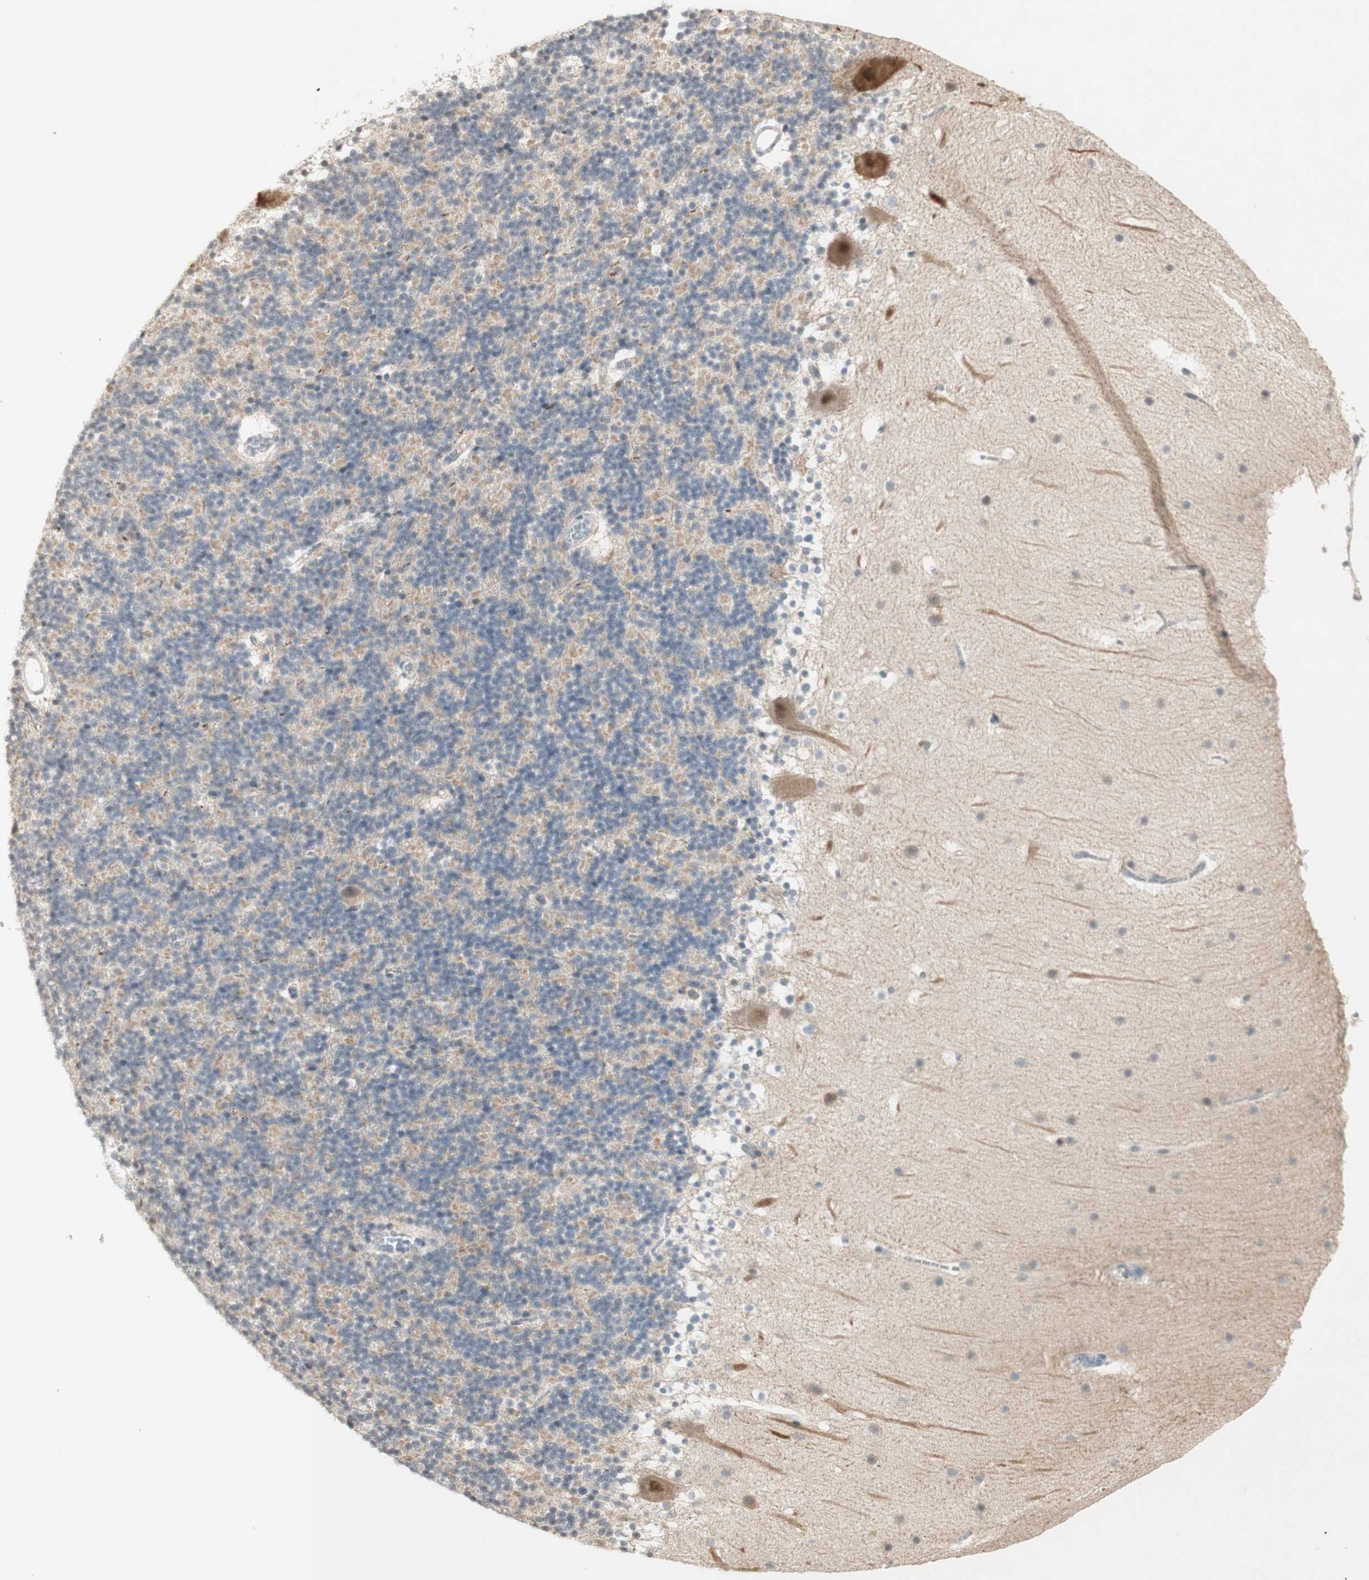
{"staining": {"intensity": "negative", "quantity": "none", "location": "none"}, "tissue": "cerebellum", "cell_type": "Cells in granular layer", "image_type": "normal", "snomed": [{"axis": "morphology", "description": "Normal tissue, NOS"}, {"axis": "topography", "description": "Cerebellum"}], "caption": "Immunohistochemistry micrograph of benign cerebellum: human cerebellum stained with DAB exhibits no significant protein expression in cells in granular layer.", "gene": "GLI1", "patient": {"sex": "male", "age": 45}}